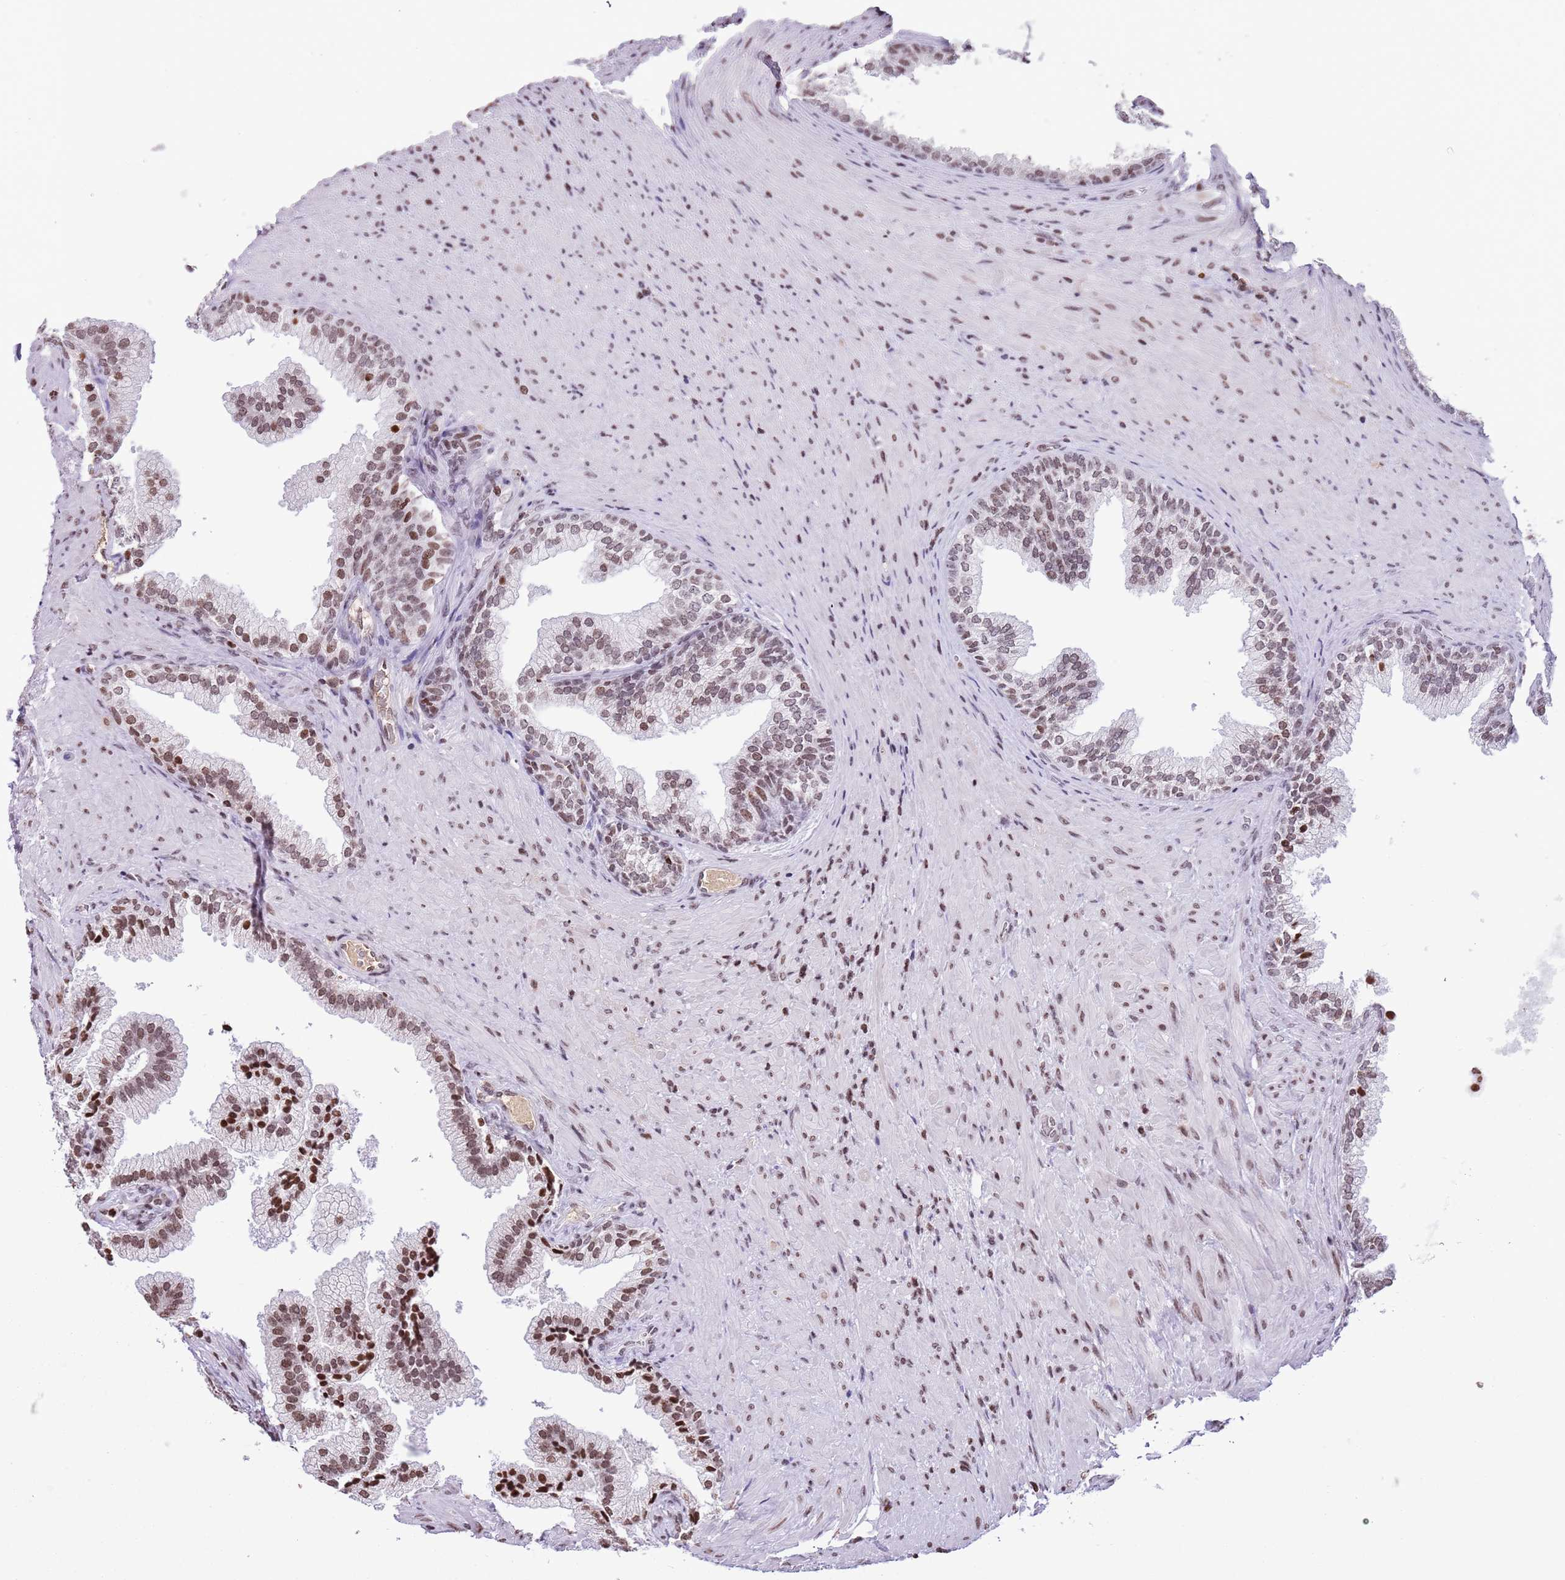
{"staining": {"intensity": "moderate", "quantity": ">75%", "location": "nuclear"}, "tissue": "prostate", "cell_type": "Glandular cells", "image_type": "normal", "snomed": [{"axis": "morphology", "description": "Normal tissue, NOS"}, {"axis": "topography", "description": "Prostate"}], "caption": "A brown stain shows moderate nuclear staining of a protein in glandular cells of normal prostate.", "gene": "KPNA3", "patient": {"sex": "male", "age": 76}}